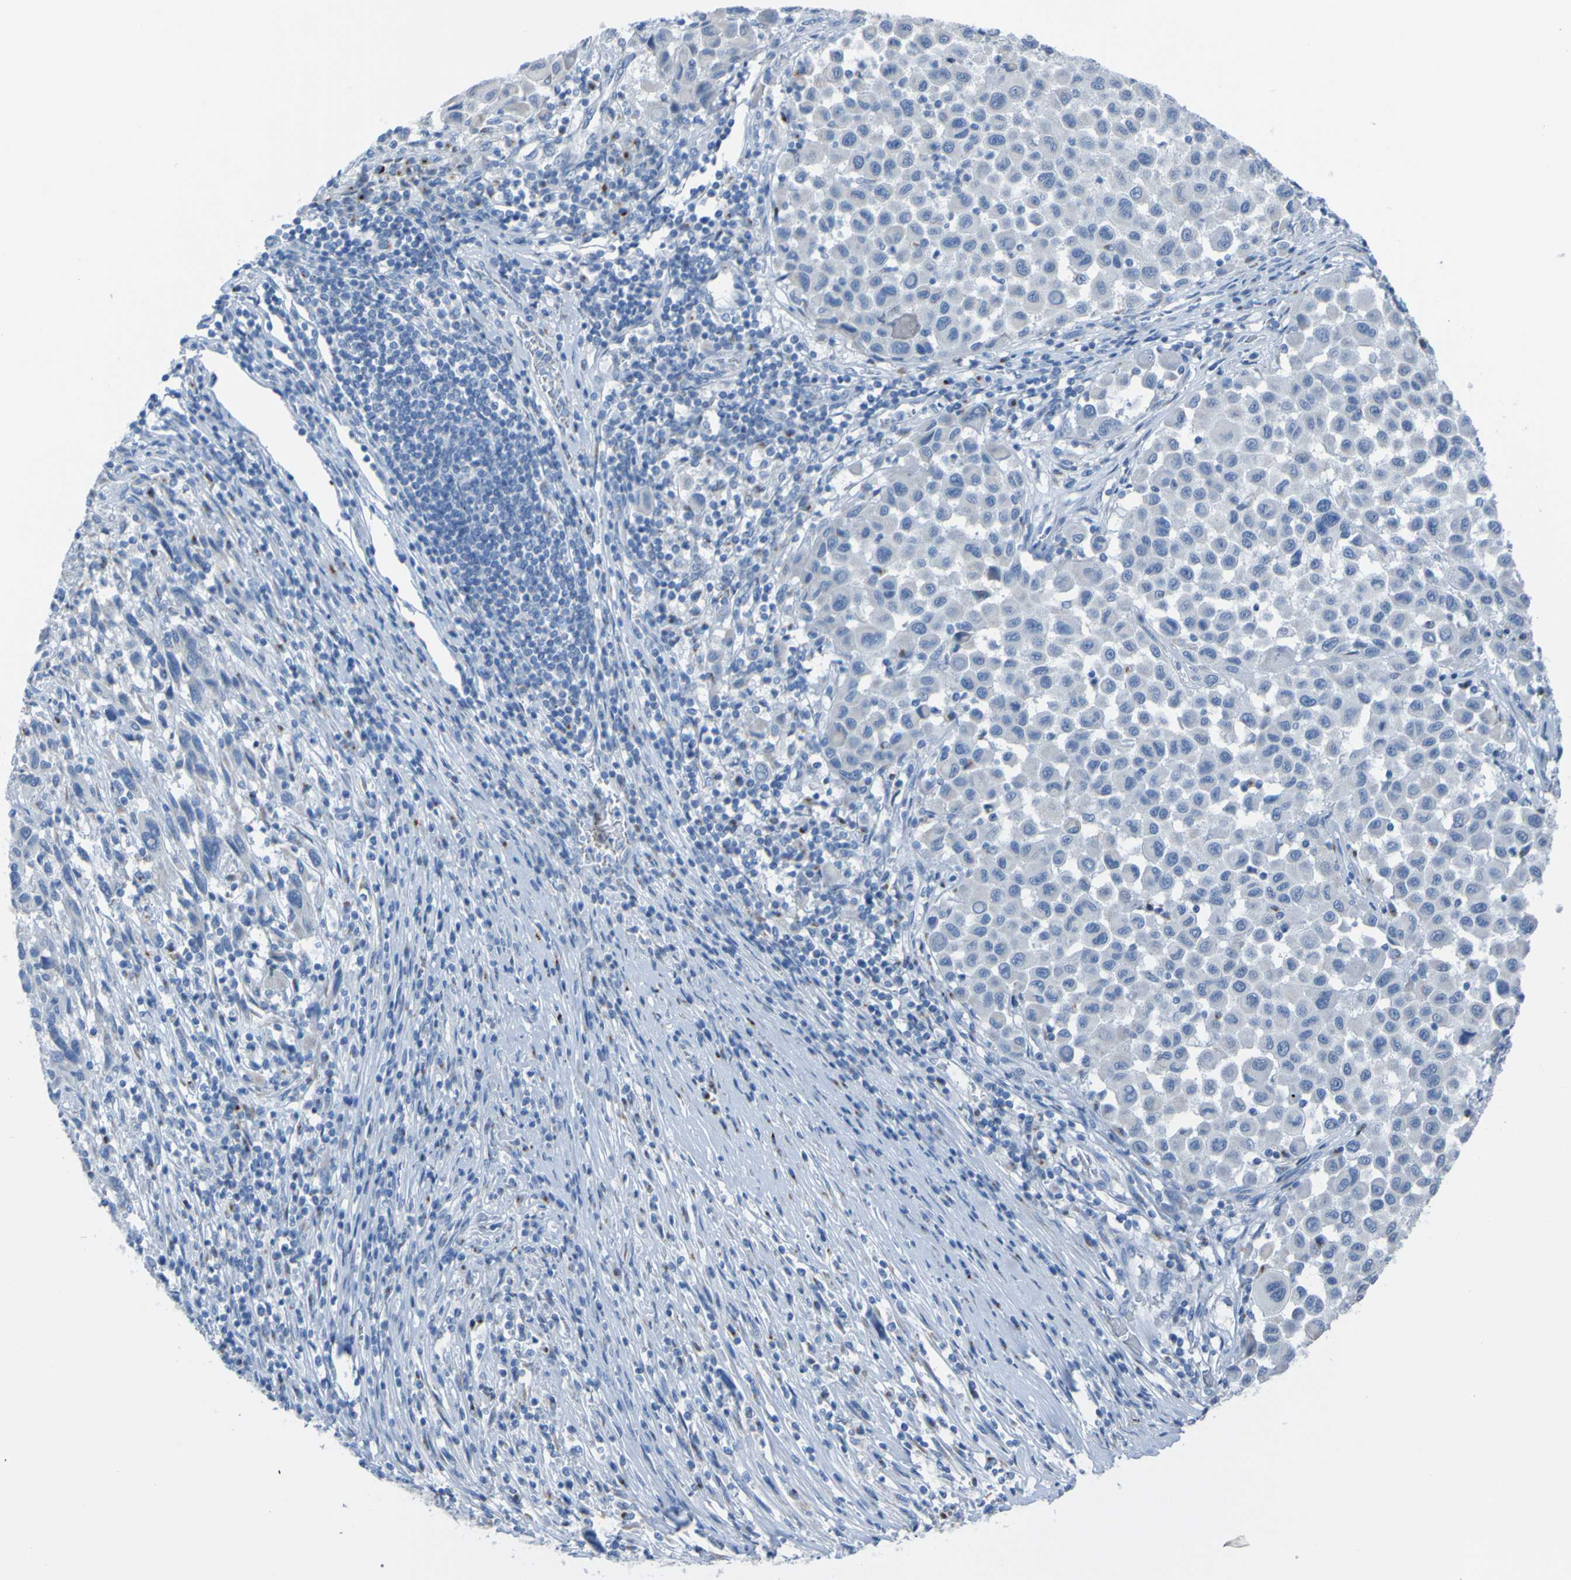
{"staining": {"intensity": "negative", "quantity": "none", "location": "none"}, "tissue": "melanoma", "cell_type": "Tumor cells", "image_type": "cancer", "snomed": [{"axis": "morphology", "description": "Malignant melanoma, Metastatic site"}, {"axis": "topography", "description": "Lymph node"}], "caption": "Immunohistochemistry of melanoma exhibits no staining in tumor cells. The staining was performed using DAB to visualize the protein expression in brown, while the nuclei were stained in blue with hematoxylin (Magnification: 20x).", "gene": "ACMSD", "patient": {"sex": "male", "age": 61}}